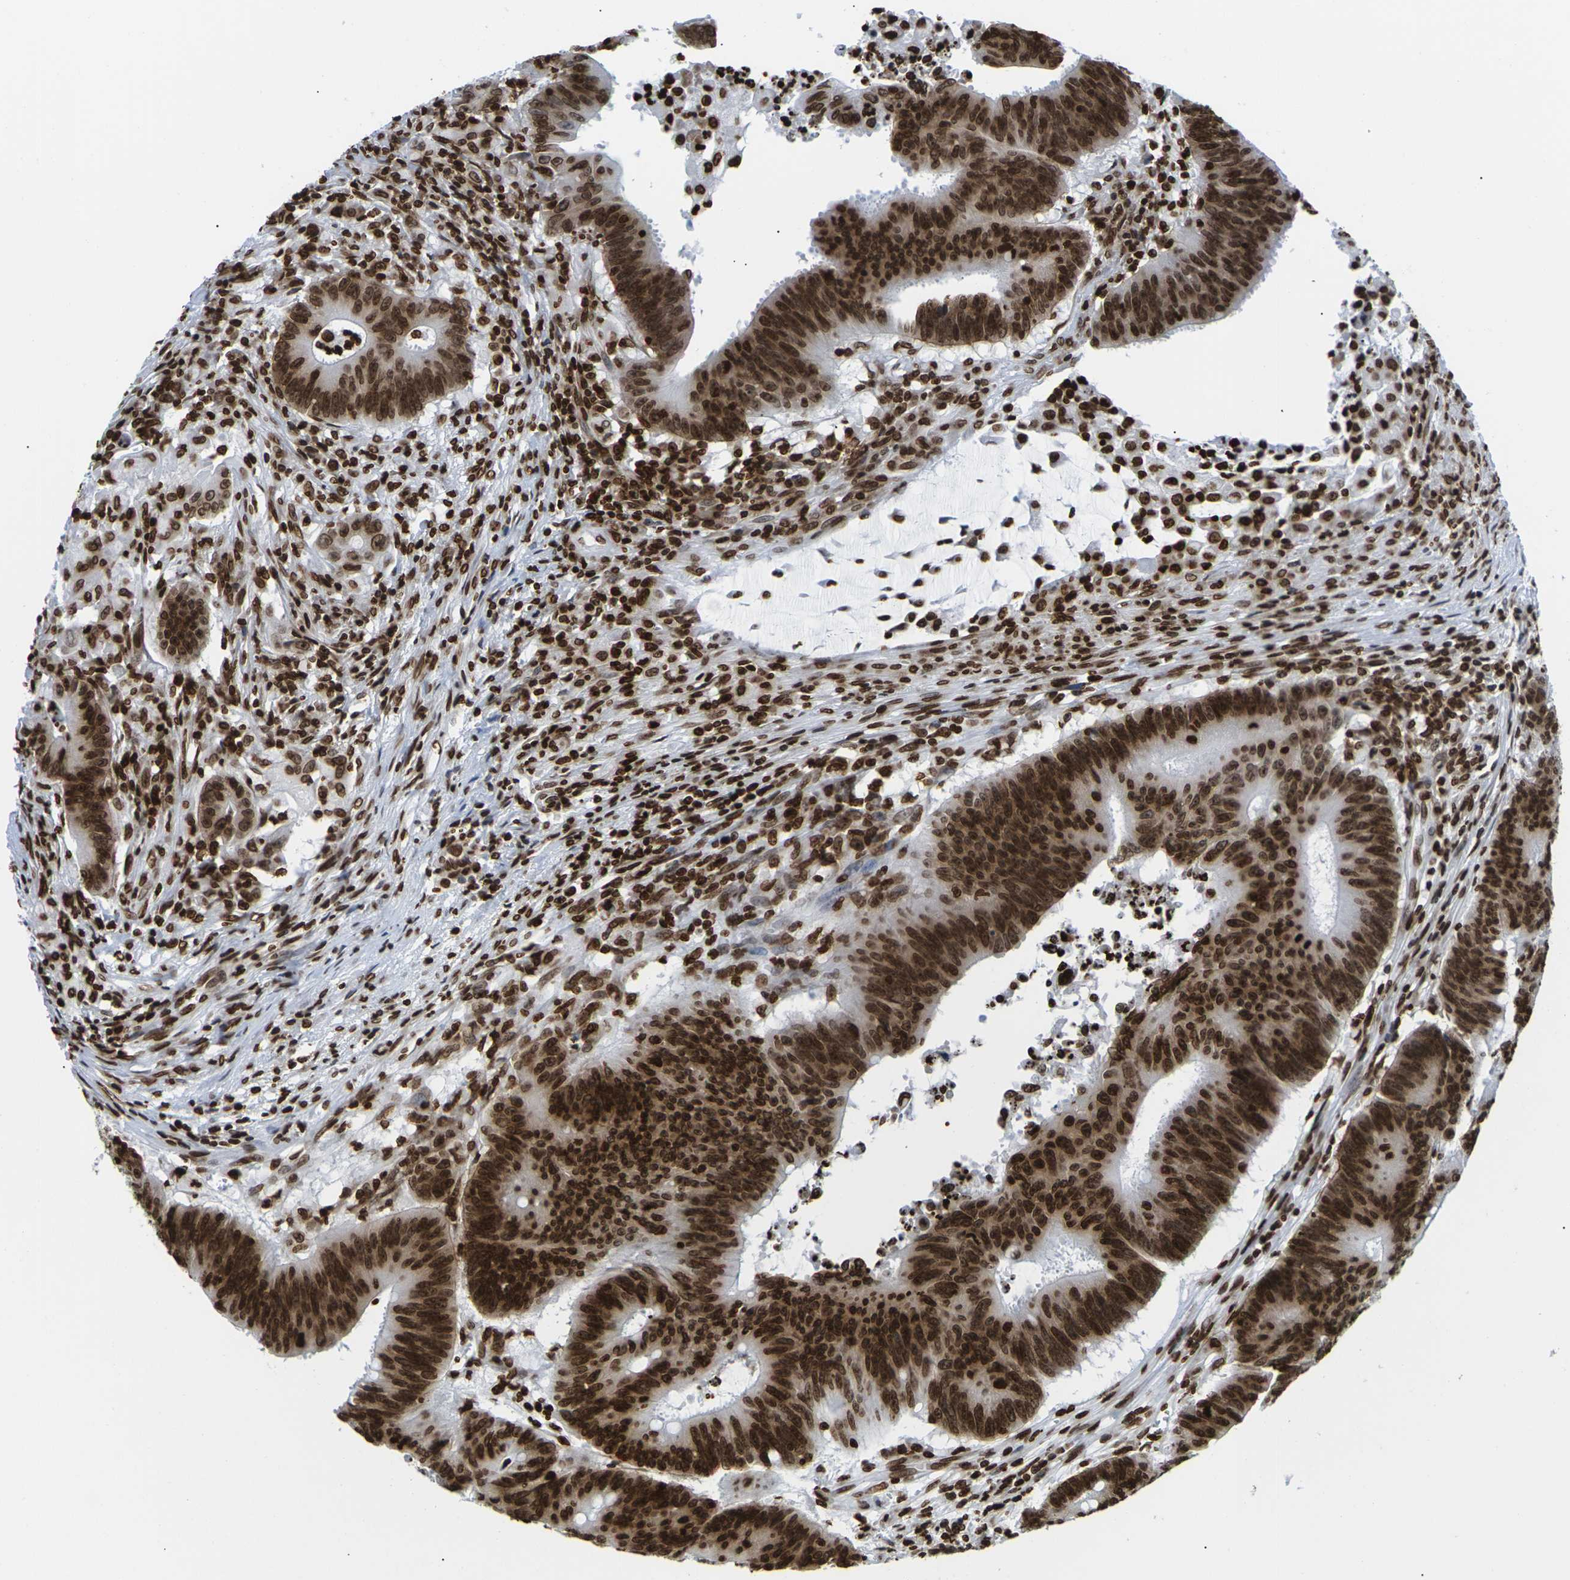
{"staining": {"intensity": "strong", "quantity": ">75%", "location": "cytoplasmic/membranous,nuclear"}, "tissue": "colorectal cancer", "cell_type": "Tumor cells", "image_type": "cancer", "snomed": [{"axis": "morphology", "description": "Adenocarcinoma, NOS"}, {"axis": "topography", "description": "Colon"}], "caption": "Human colorectal adenocarcinoma stained with a protein marker demonstrates strong staining in tumor cells.", "gene": "H2AC21", "patient": {"sex": "male", "age": 45}}